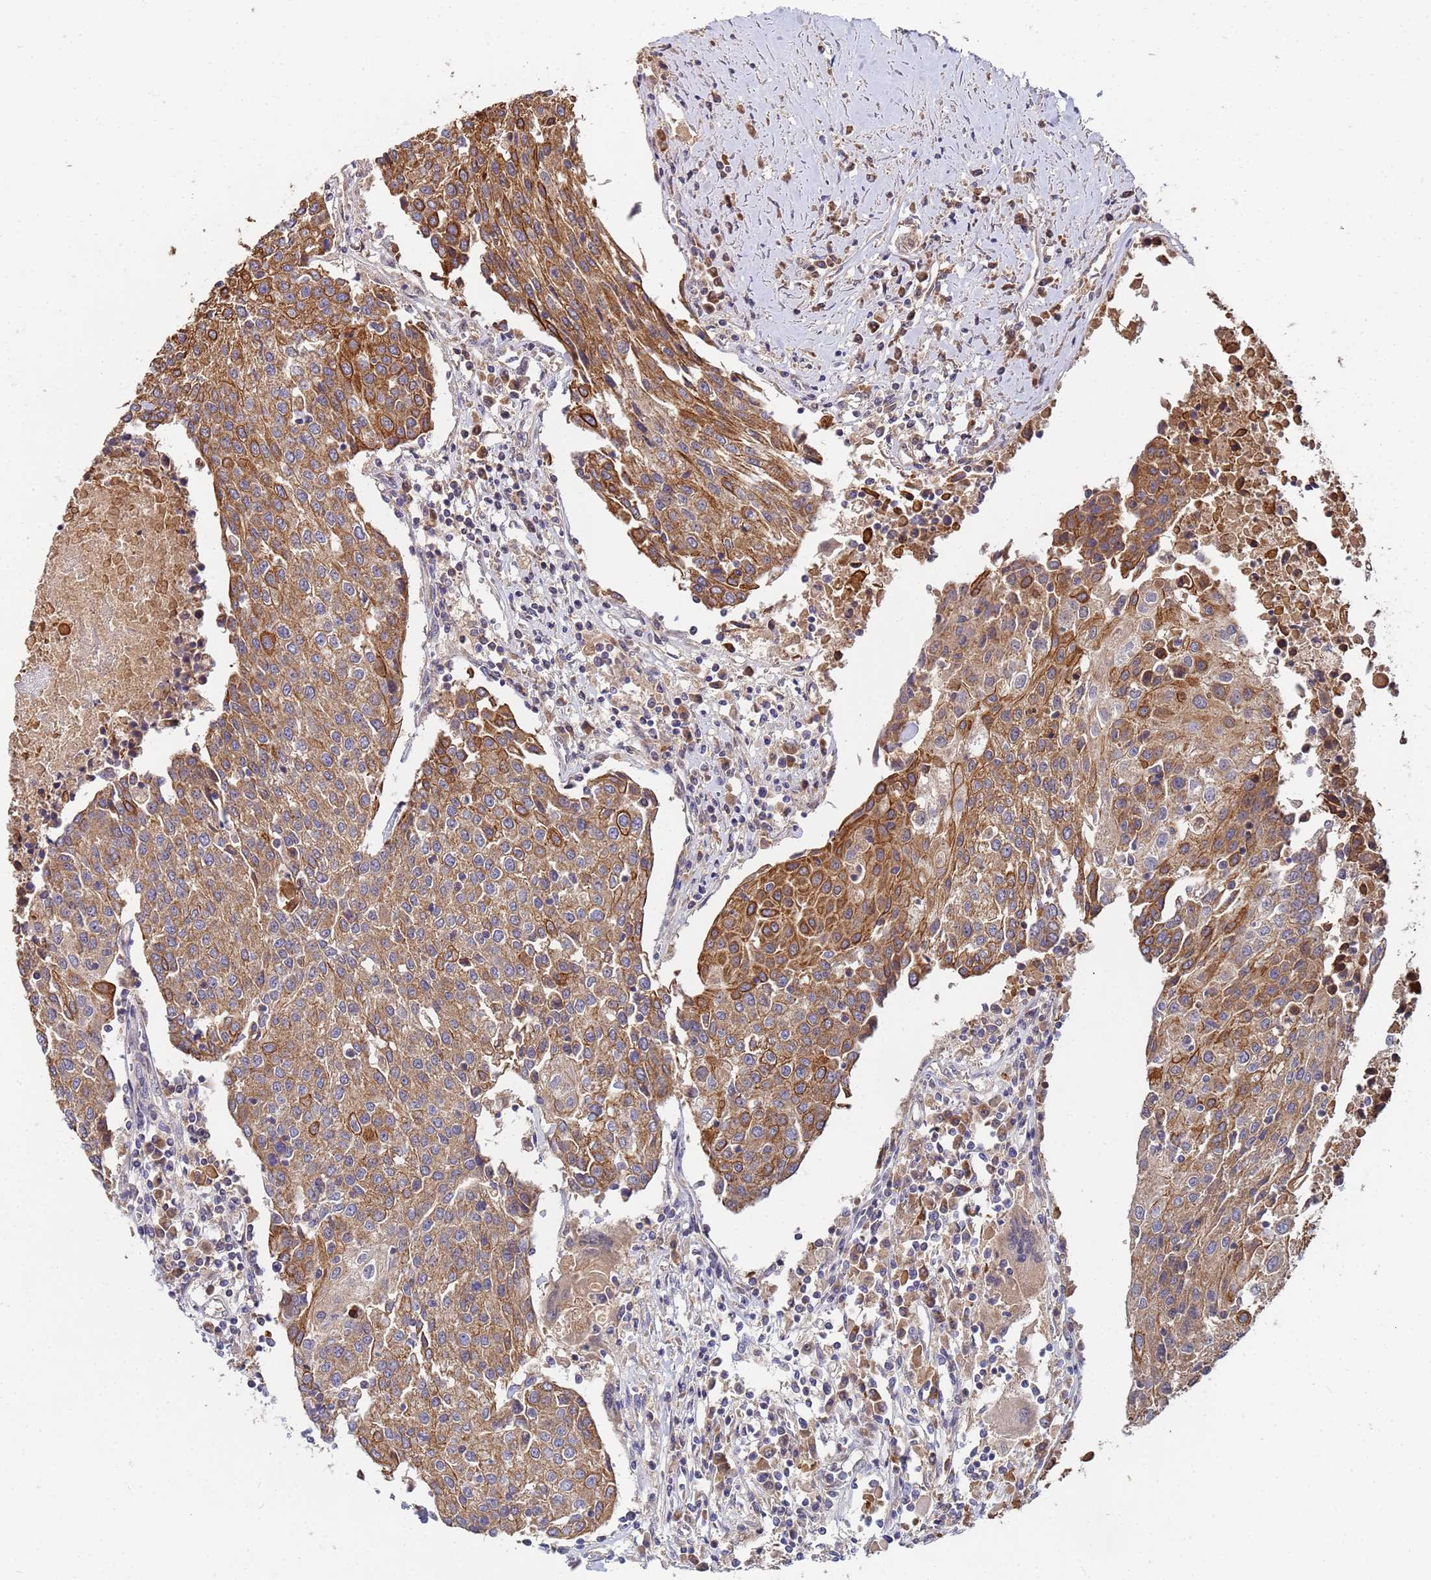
{"staining": {"intensity": "moderate", "quantity": ">75%", "location": "cytoplasmic/membranous"}, "tissue": "urothelial cancer", "cell_type": "Tumor cells", "image_type": "cancer", "snomed": [{"axis": "morphology", "description": "Urothelial carcinoma, High grade"}, {"axis": "topography", "description": "Urinary bladder"}], "caption": "Immunohistochemical staining of human high-grade urothelial carcinoma exhibits moderate cytoplasmic/membranous protein staining in approximately >75% of tumor cells.", "gene": "C5orf34", "patient": {"sex": "female", "age": 85}}